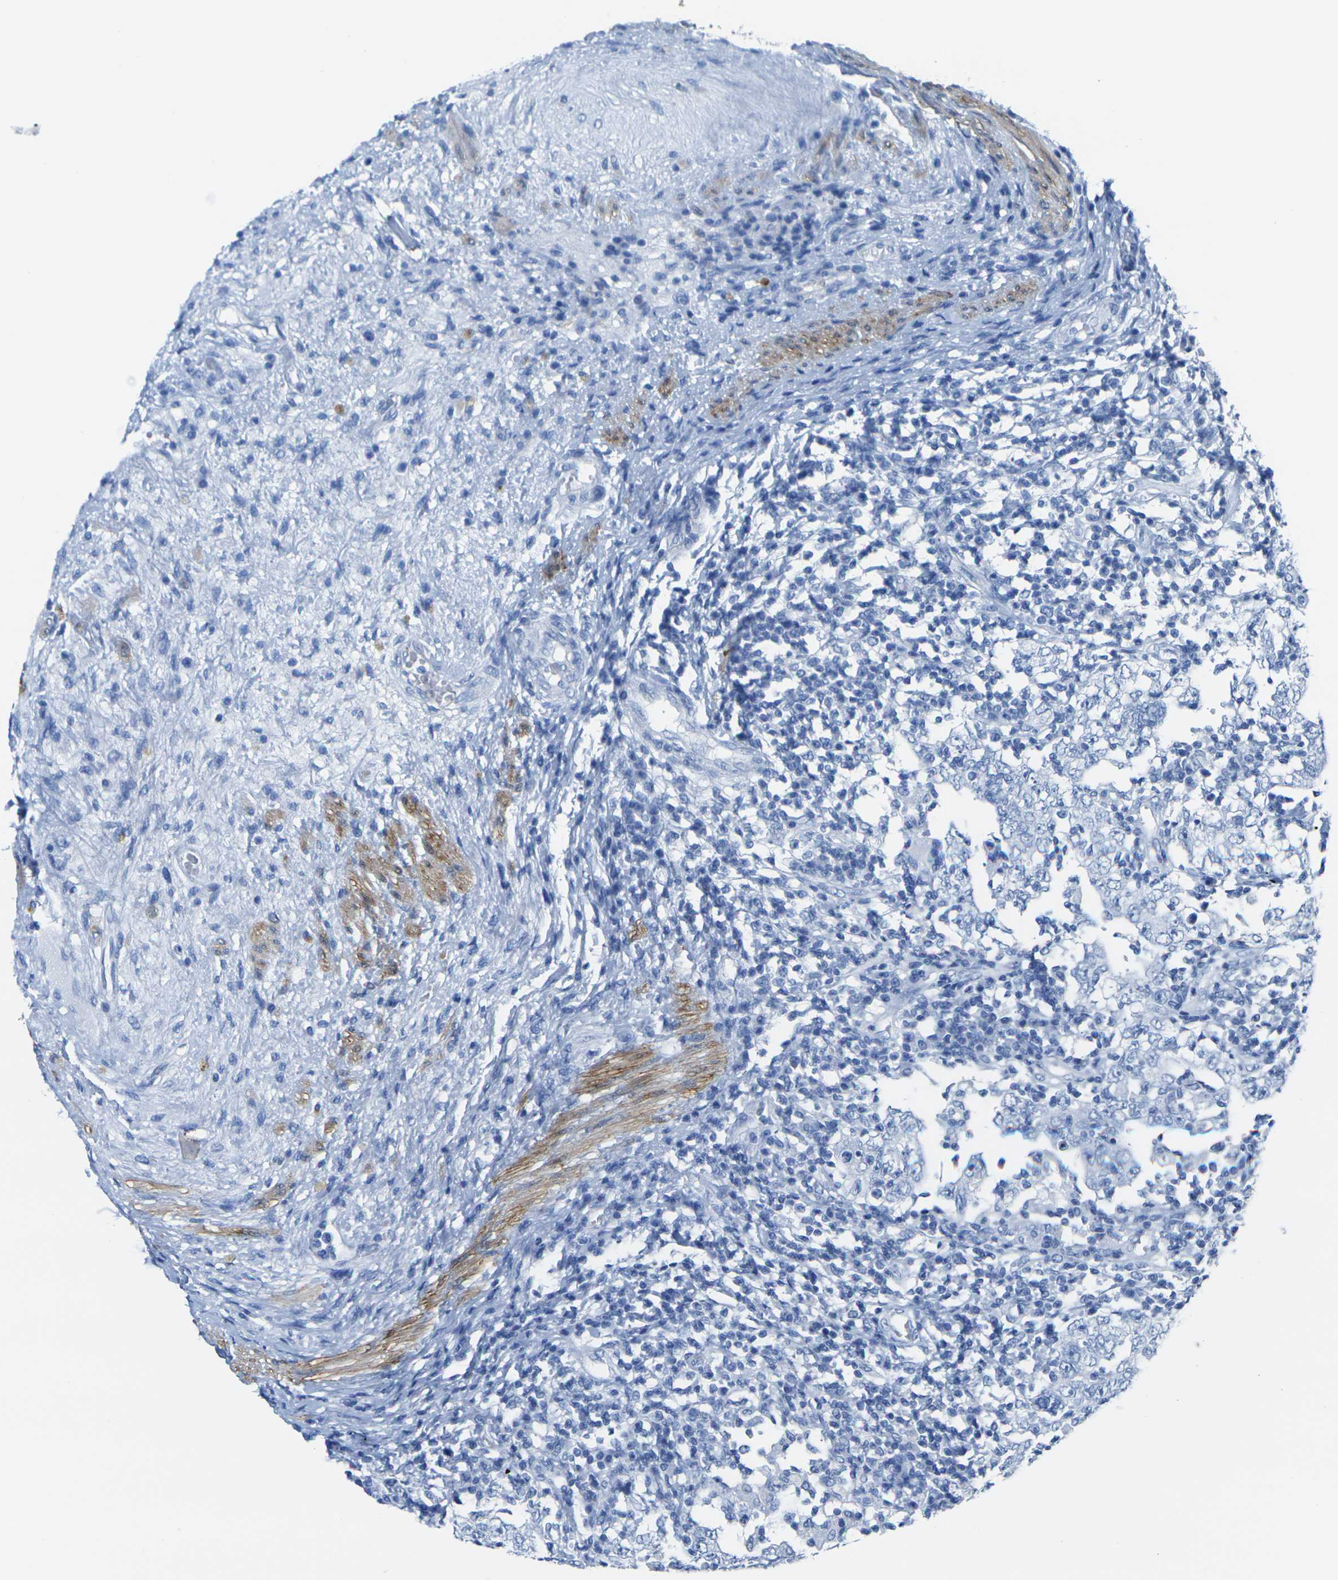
{"staining": {"intensity": "negative", "quantity": "none", "location": "none"}, "tissue": "testis cancer", "cell_type": "Tumor cells", "image_type": "cancer", "snomed": [{"axis": "morphology", "description": "Carcinoma, Embryonal, NOS"}, {"axis": "topography", "description": "Testis"}], "caption": "A high-resolution image shows IHC staining of testis cancer (embryonal carcinoma), which demonstrates no significant expression in tumor cells.", "gene": "CNN1", "patient": {"sex": "male", "age": 26}}